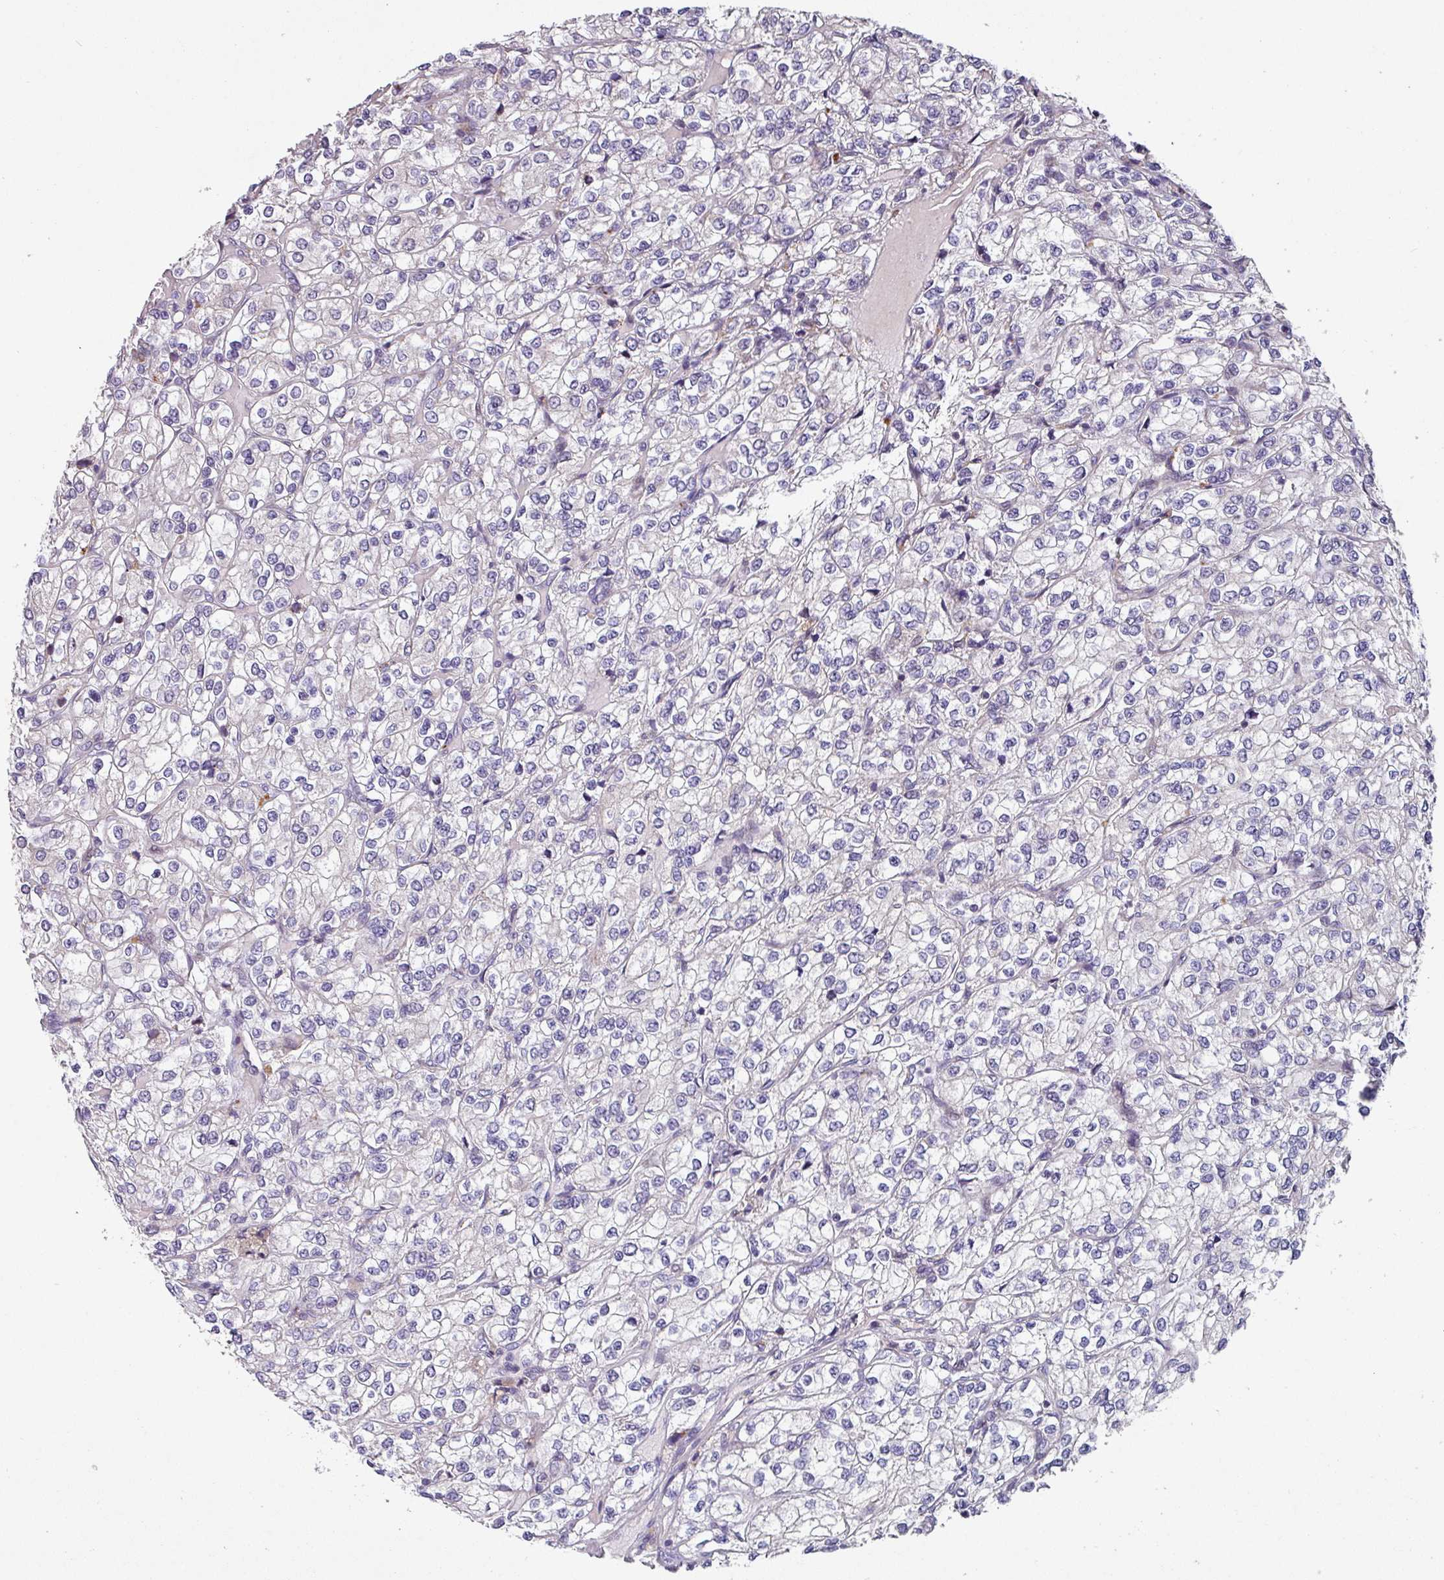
{"staining": {"intensity": "negative", "quantity": "none", "location": "none"}, "tissue": "renal cancer", "cell_type": "Tumor cells", "image_type": "cancer", "snomed": [{"axis": "morphology", "description": "Adenocarcinoma, NOS"}, {"axis": "topography", "description": "Kidney"}], "caption": "Protein analysis of renal cancer demonstrates no significant staining in tumor cells.", "gene": "KLHL3", "patient": {"sex": "male", "age": 80}}